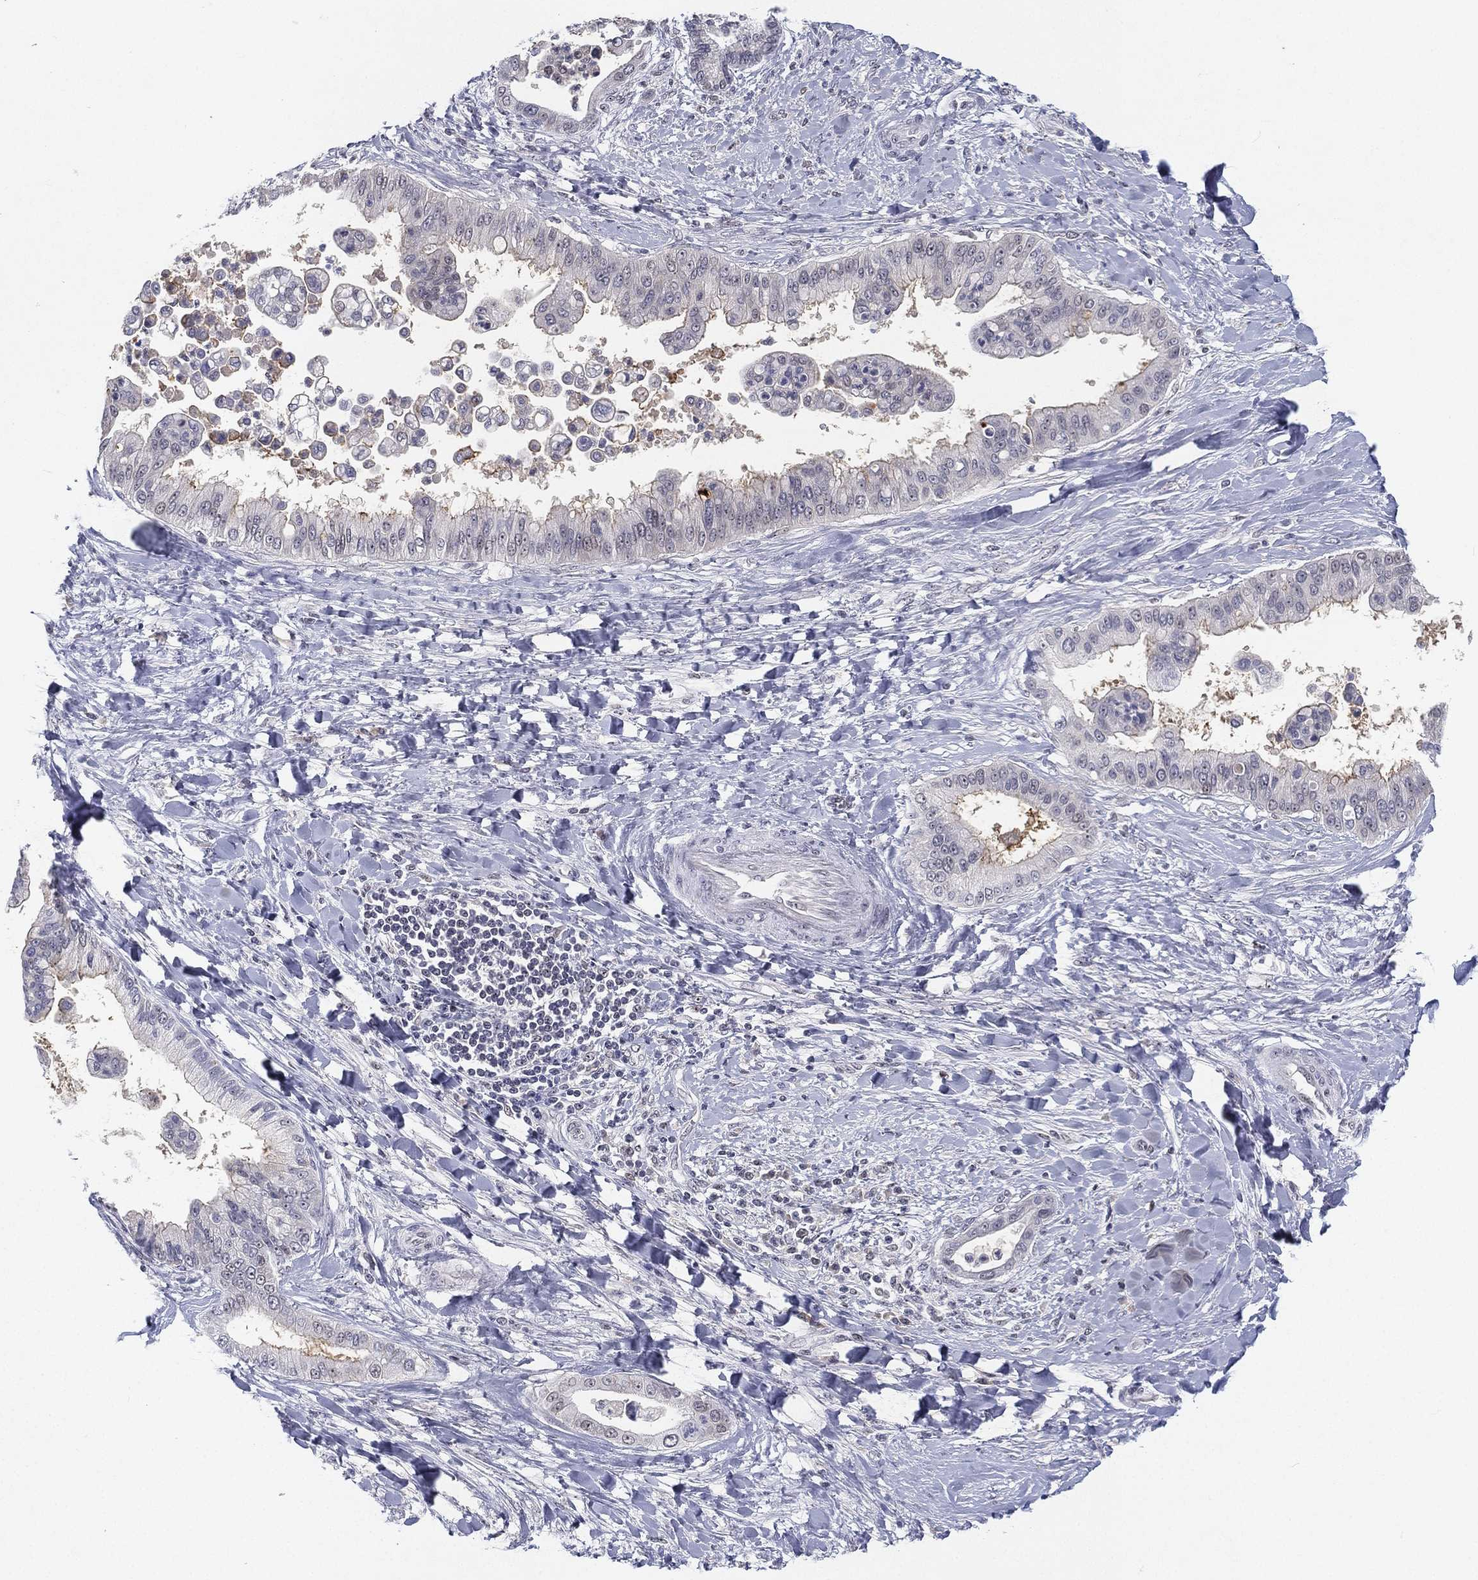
{"staining": {"intensity": "negative", "quantity": "none", "location": "none"}, "tissue": "liver cancer", "cell_type": "Tumor cells", "image_type": "cancer", "snomed": [{"axis": "morphology", "description": "Cholangiocarcinoma"}, {"axis": "topography", "description": "Liver"}], "caption": "The immunohistochemistry (IHC) image has no significant expression in tumor cells of liver cancer (cholangiocarcinoma) tissue.", "gene": "MS4A8", "patient": {"sex": "female", "age": 54}}